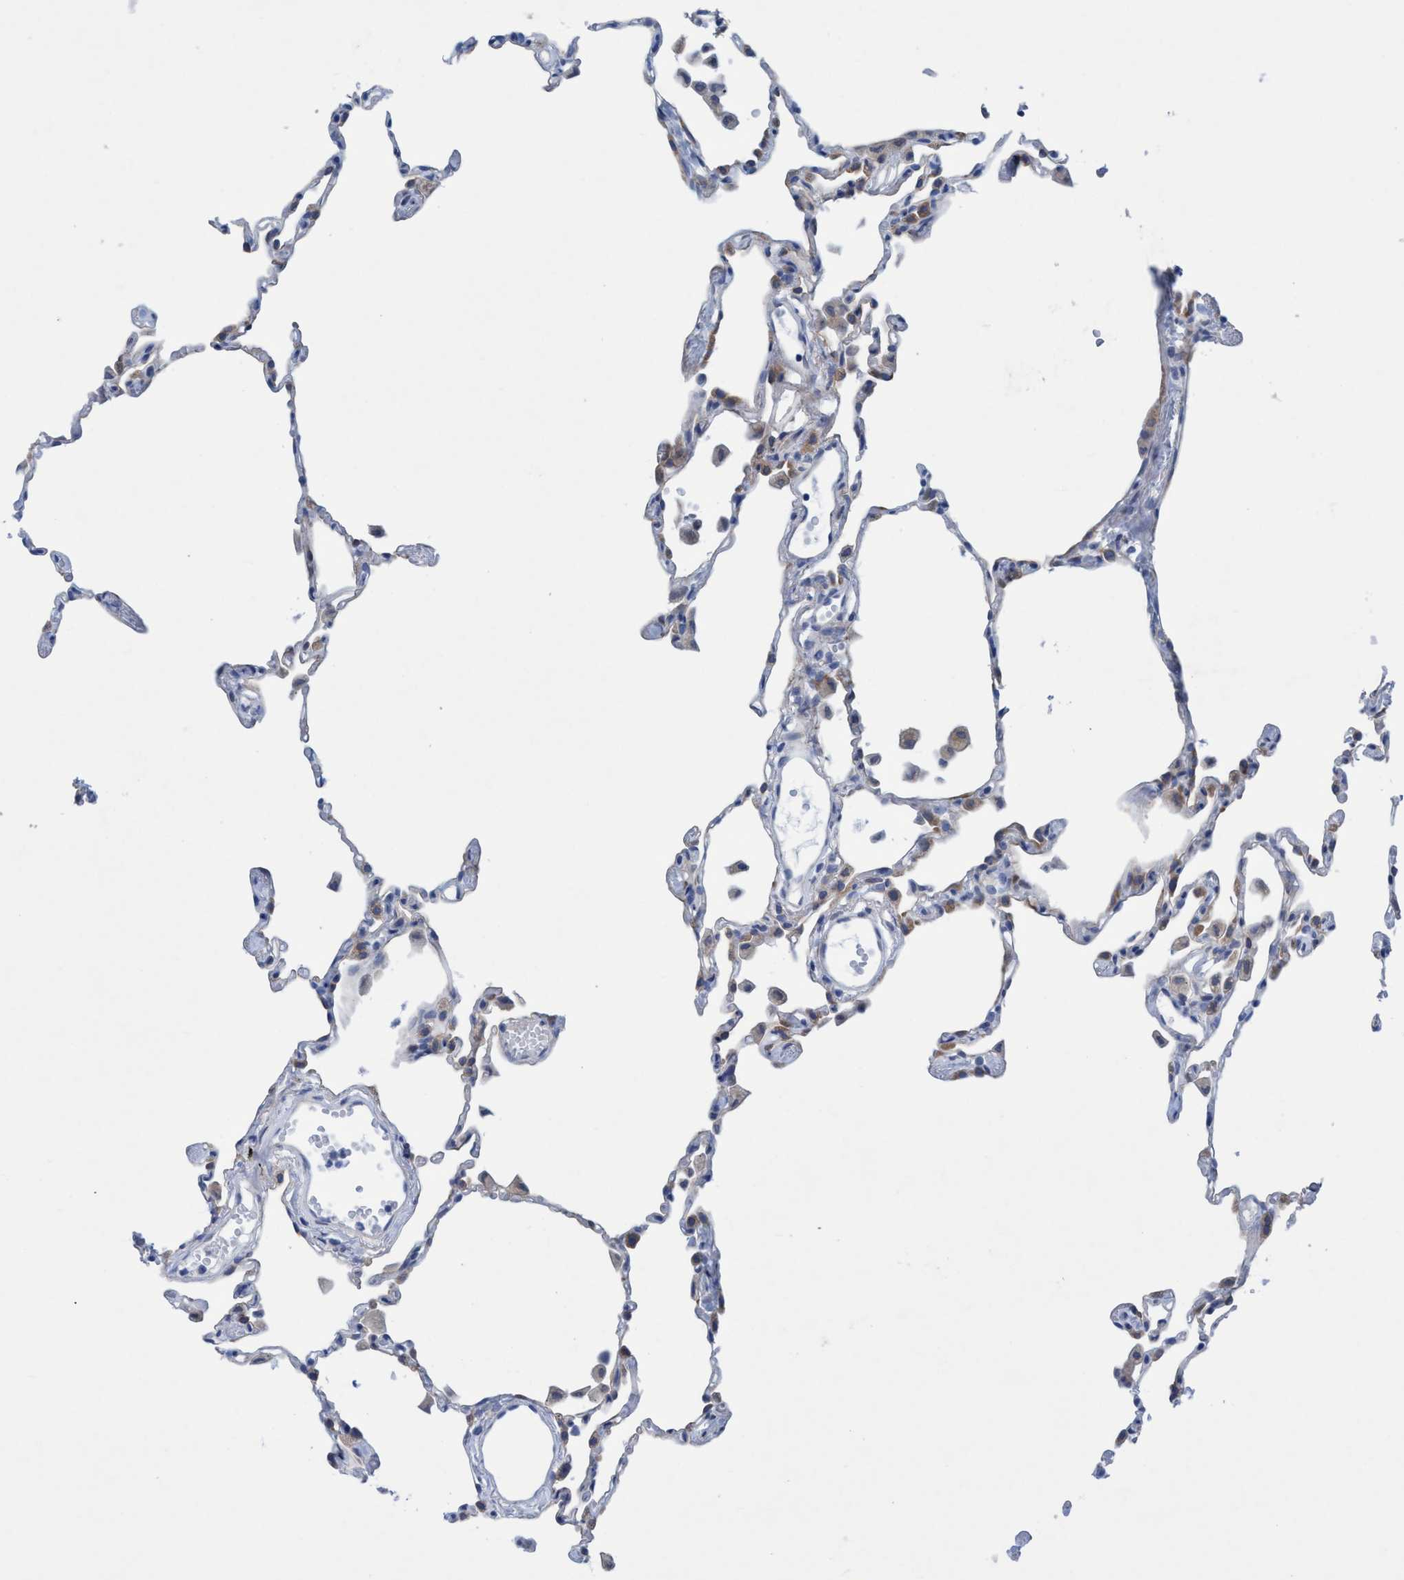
{"staining": {"intensity": "negative", "quantity": "none", "location": "none"}, "tissue": "lung", "cell_type": "Alveolar cells", "image_type": "normal", "snomed": [{"axis": "morphology", "description": "Normal tissue, NOS"}, {"axis": "topography", "description": "Lung"}], "caption": "This is a photomicrograph of immunohistochemistry (IHC) staining of benign lung, which shows no expression in alveolar cells. (Stains: DAB immunohistochemistry with hematoxylin counter stain, Microscopy: brightfield microscopy at high magnification).", "gene": "RSAD1", "patient": {"sex": "female", "age": 49}}